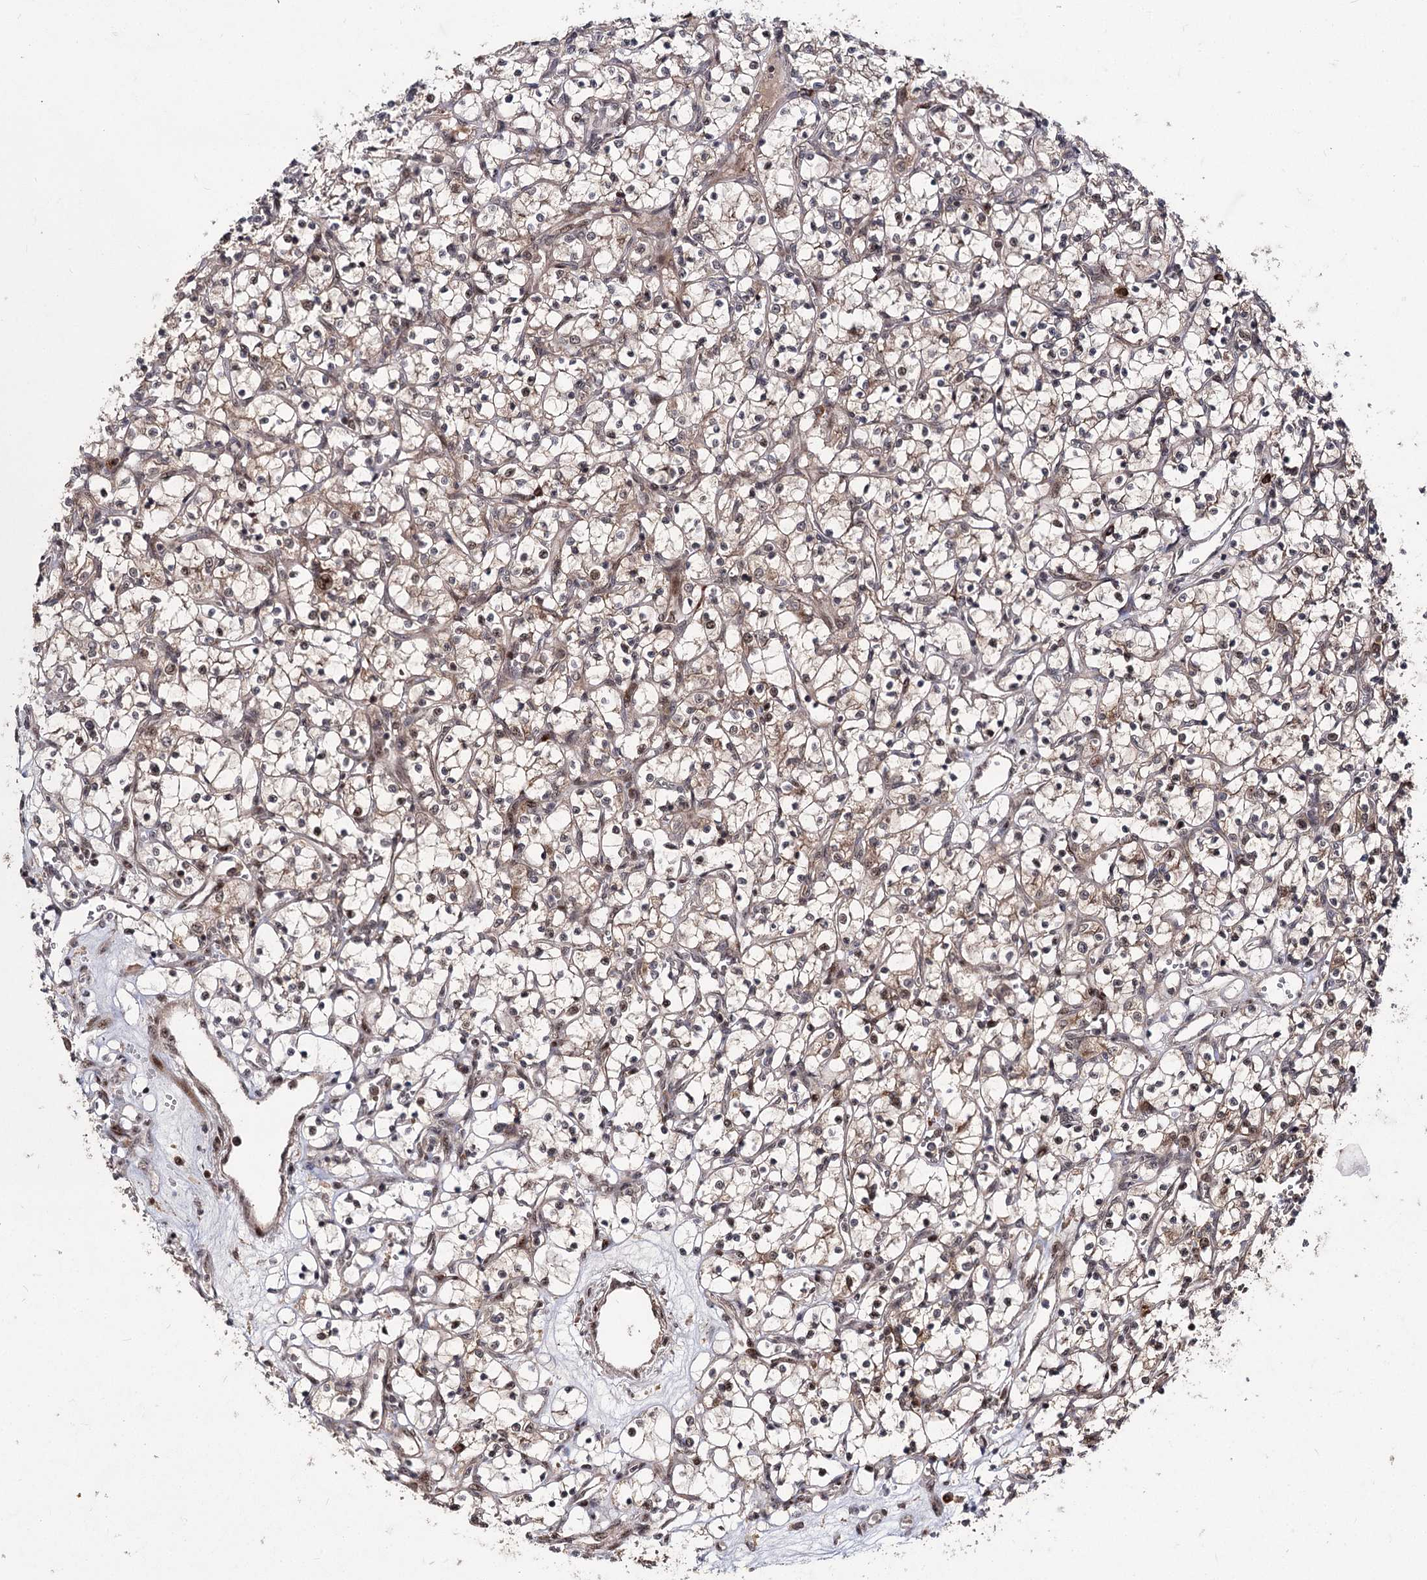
{"staining": {"intensity": "weak", "quantity": ">75%", "location": "cytoplasmic/membranous,nuclear"}, "tissue": "renal cancer", "cell_type": "Tumor cells", "image_type": "cancer", "snomed": [{"axis": "morphology", "description": "Adenocarcinoma, NOS"}, {"axis": "topography", "description": "Kidney"}], "caption": "Protein expression analysis of human adenocarcinoma (renal) reveals weak cytoplasmic/membranous and nuclear expression in about >75% of tumor cells.", "gene": "MKNK2", "patient": {"sex": "female", "age": 69}}